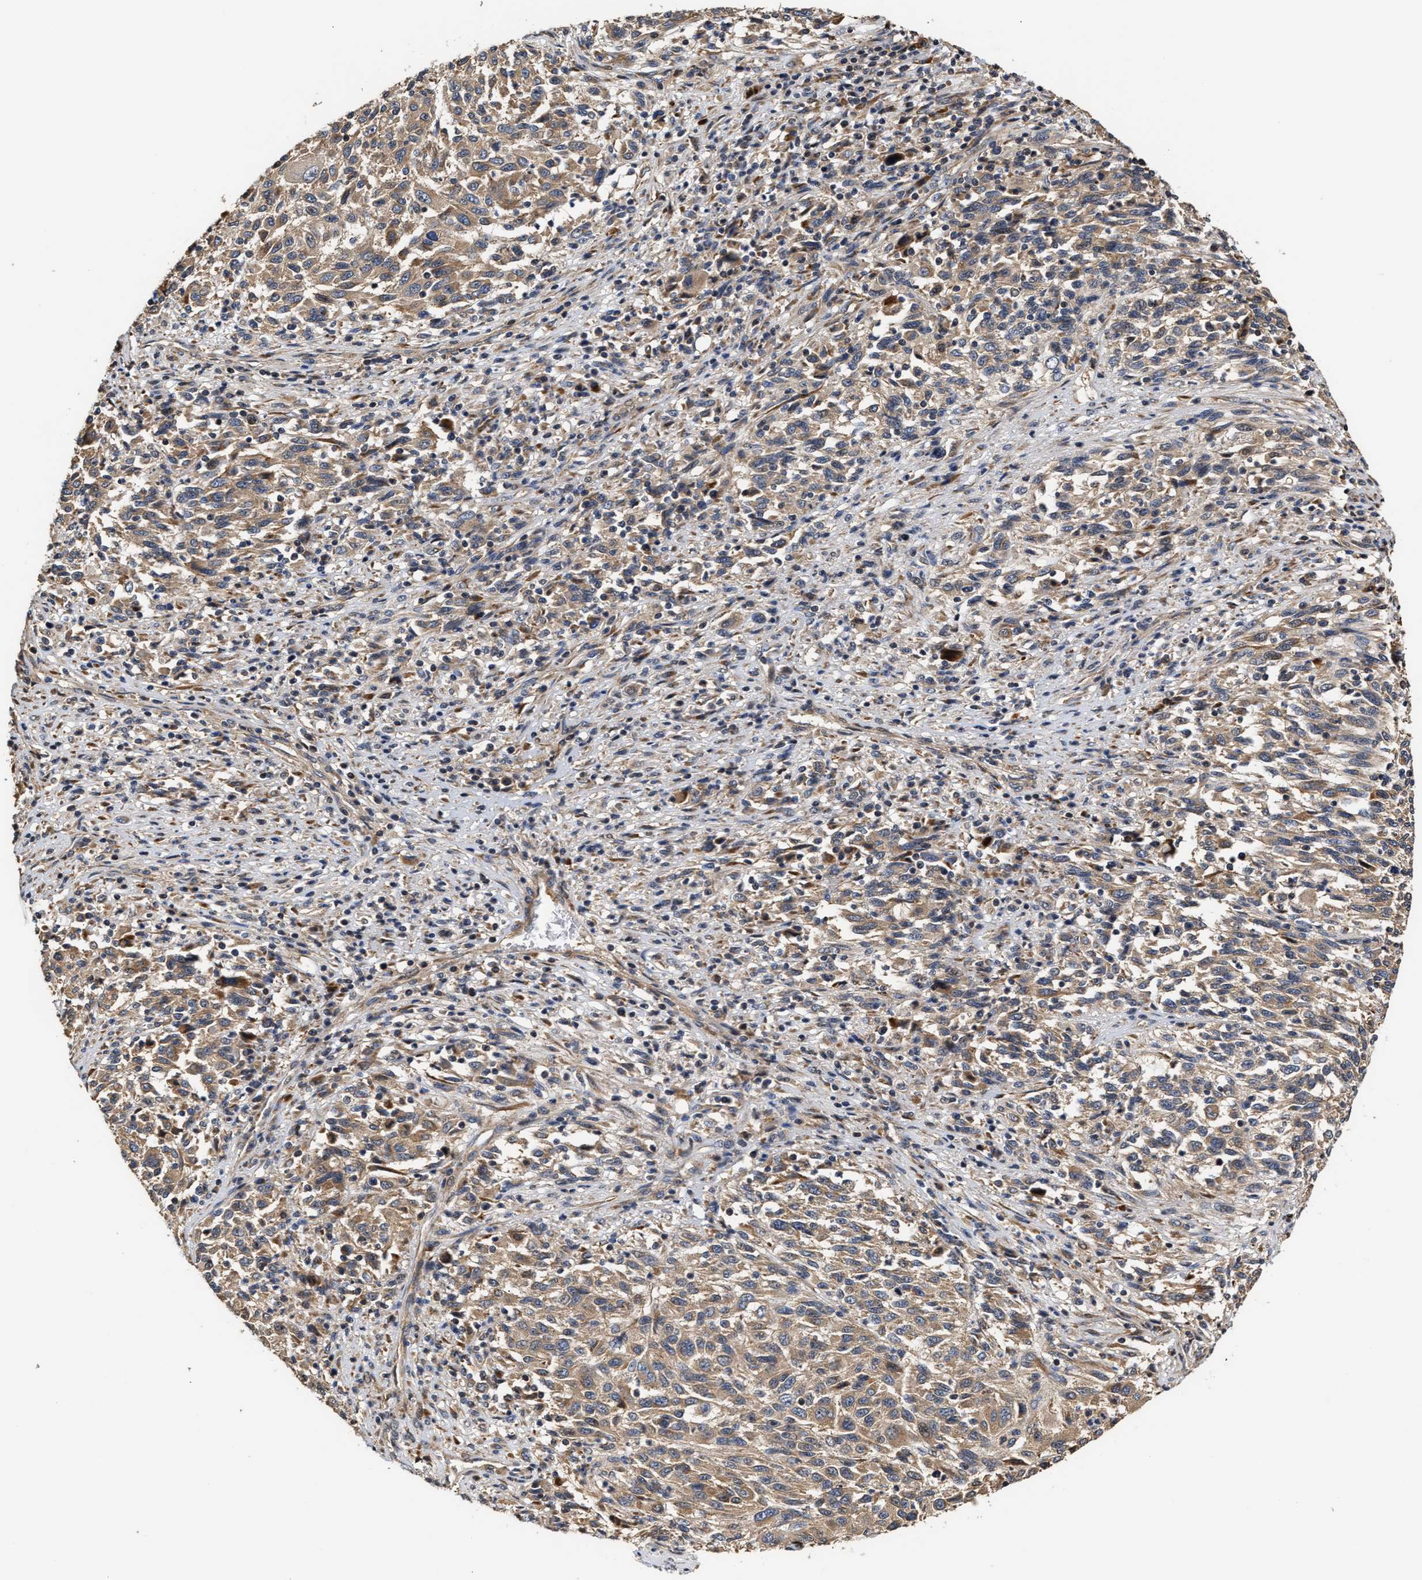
{"staining": {"intensity": "weak", "quantity": ">75%", "location": "cytoplasmic/membranous"}, "tissue": "melanoma", "cell_type": "Tumor cells", "image_type": "cancer", "snomed": [{"axis": "morphology", "description": "Malignant melanoma, Metastatic site"}, {"axis": "topography", "description": "Lymph node"}], "caption": "An immunohistochemistry (IHC) histopathology image of neoplastic tissue is shown. Protein staining in brown highlights weak cytoplasmic/membranous positivity in melanoma within tumor cells.", "gene": "CLIP2", "patient": {"sex": "male", "age": 61}}